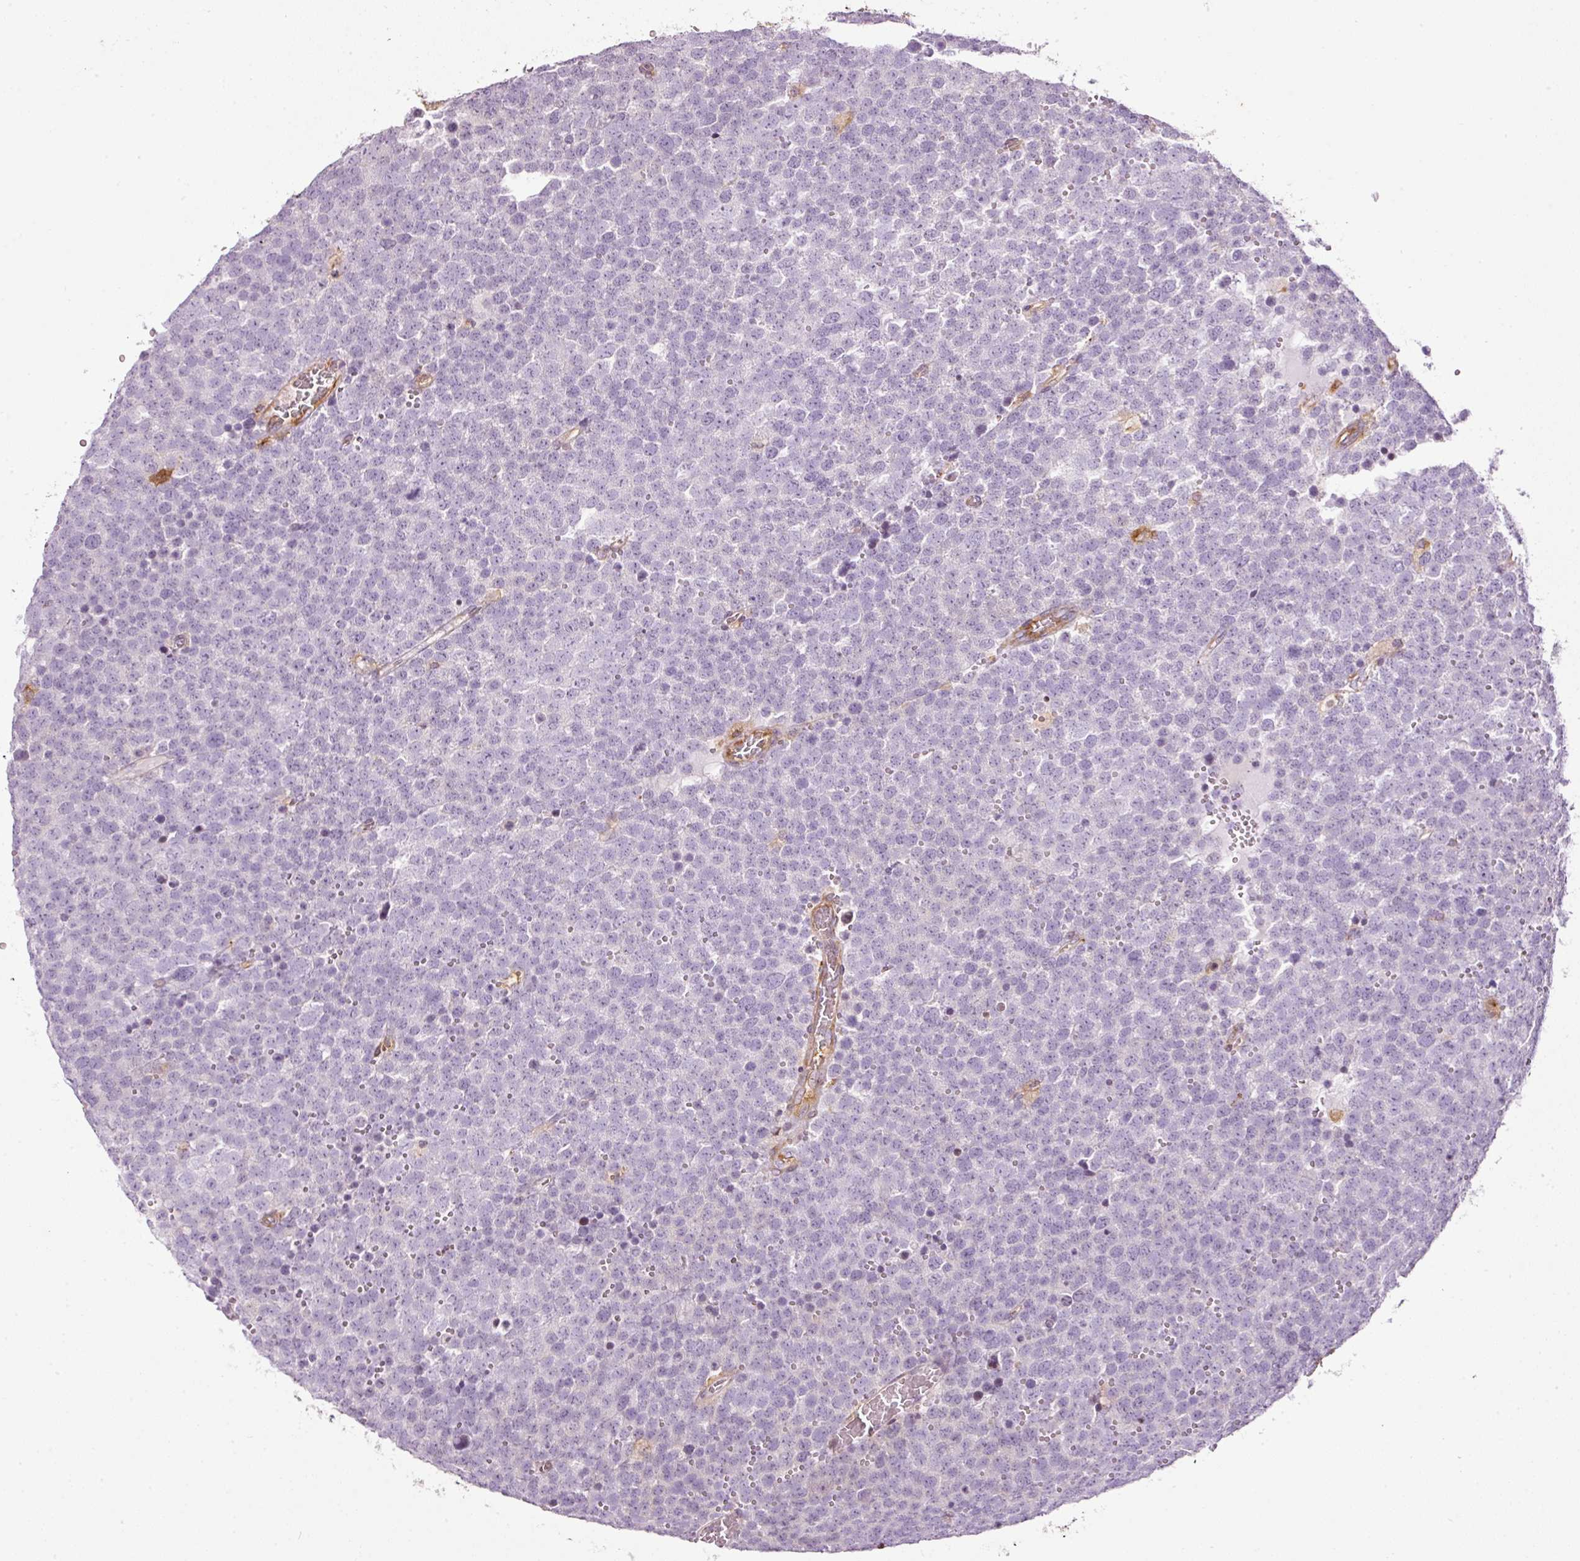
{"staining": {"intensity": "negative", "quantity": "none", "location": "none"}, "tissue": "testis cancer", "cell_type": "Tumor cells", "image_type": "cancer", "snomed": [{"axis": "morphology", "description": "Seminoma, NOS"}, {"axis": "topography", "description": "Testis"}], "caption": "Micrograph shows no significant protein staining in tumor cells of seminoma (testis).", "gene": "SCNM1", "patient": {"sex": "male", "age": 71}}